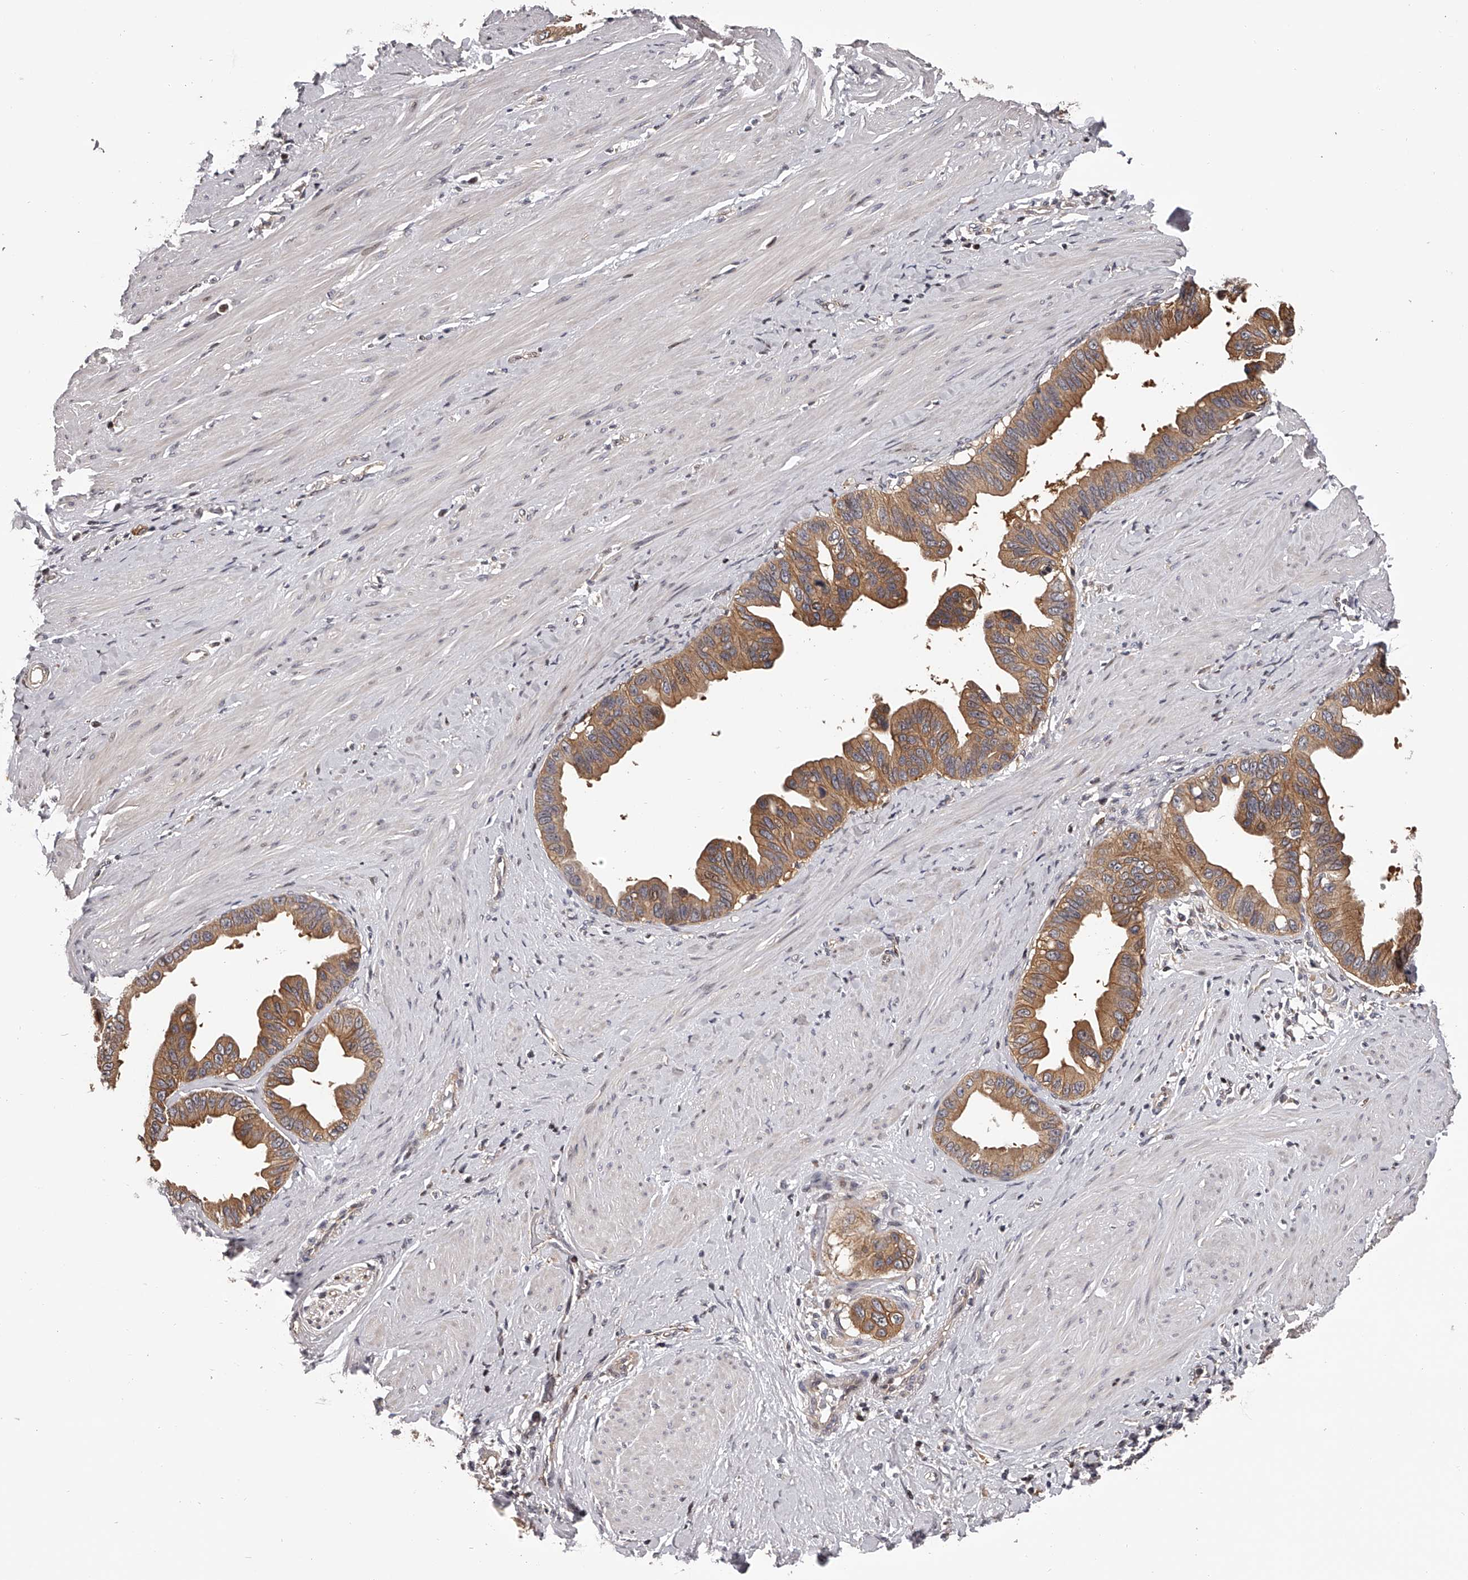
{"staining": {"intensity": "moderate", "quantity": ">75%", "location": "cytoplasmic/membranous"}, "tissue": "pancreatic cancer", "cell_type": "Tumor cells", "image_type": "cancer", "snomed": [{"axis": "morphology", "description": "Adenocarcinoma, NOS"}, {"axis": "topography", "description": "Pancreas"}], "caption": "Human adenocarcinoma (pancreatic) stained with a brown dye demonstrates moderate cytoplasmic/membranous positive expression in about >75% of tumor cells.", "gene": "PFDN2", "patient": {"sex": "female", "age": 56}}